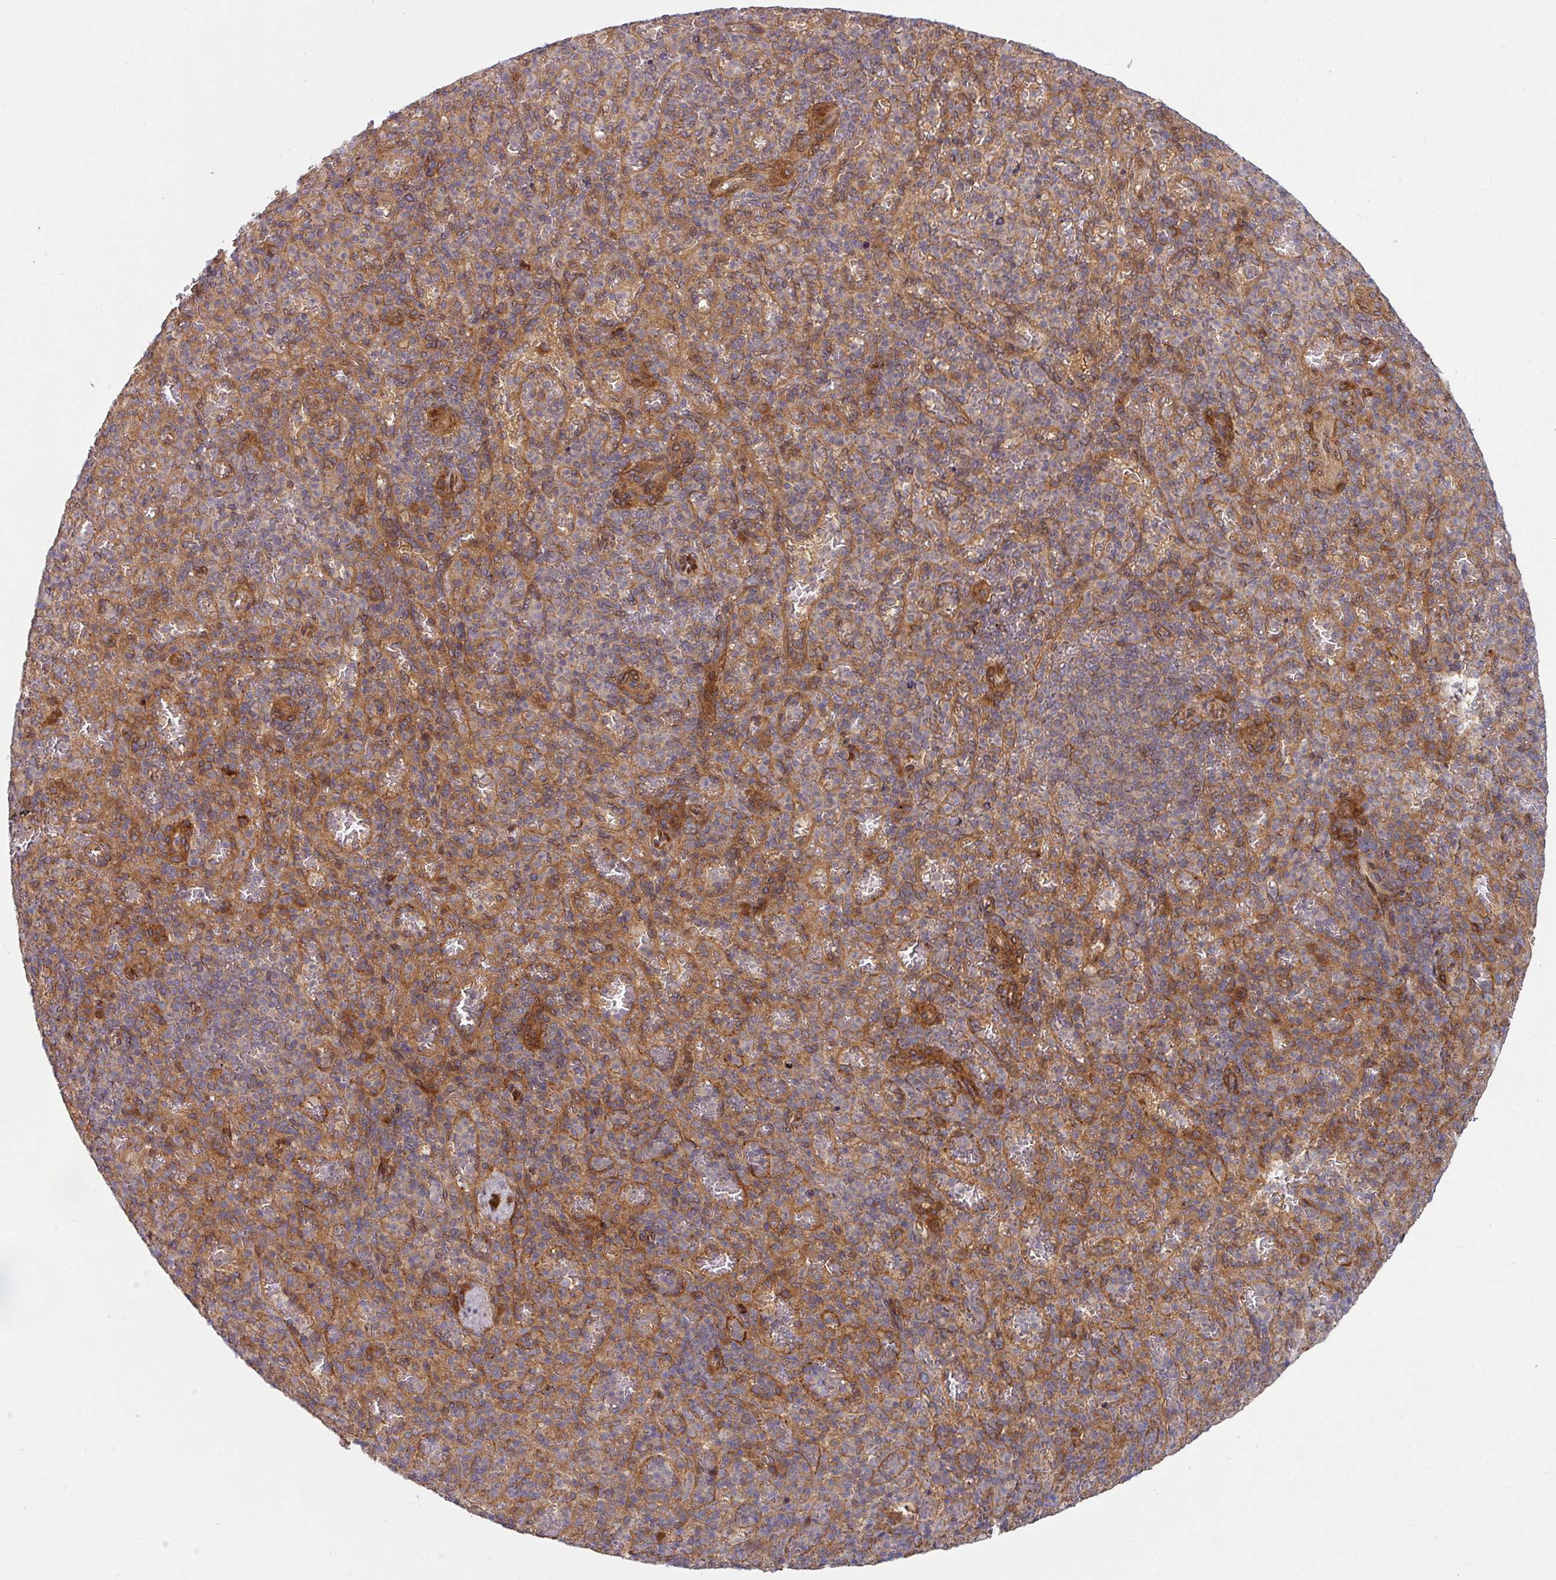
{"staining": {"intensity": "moderate", "quantity": ">75%", "location": "cytoplasmic/membranous"}, "tissue": "spleen", "cell_type": "Cells in red pulp", "image_type": "normal", "snomed": [{"axis": "morphology", "description": "Normal tissue, NOS"}, {"axis": "topography", "description": "Spleen"}], "caption": "Moderate cytoplasmic/membranous positivity for a protein is appreciated in approximately >75% of cells in red pulp of normal spleen using immunohistochemistry.", "gene": "RAB5A", "patient": {"sex": "female", "age": 74}}